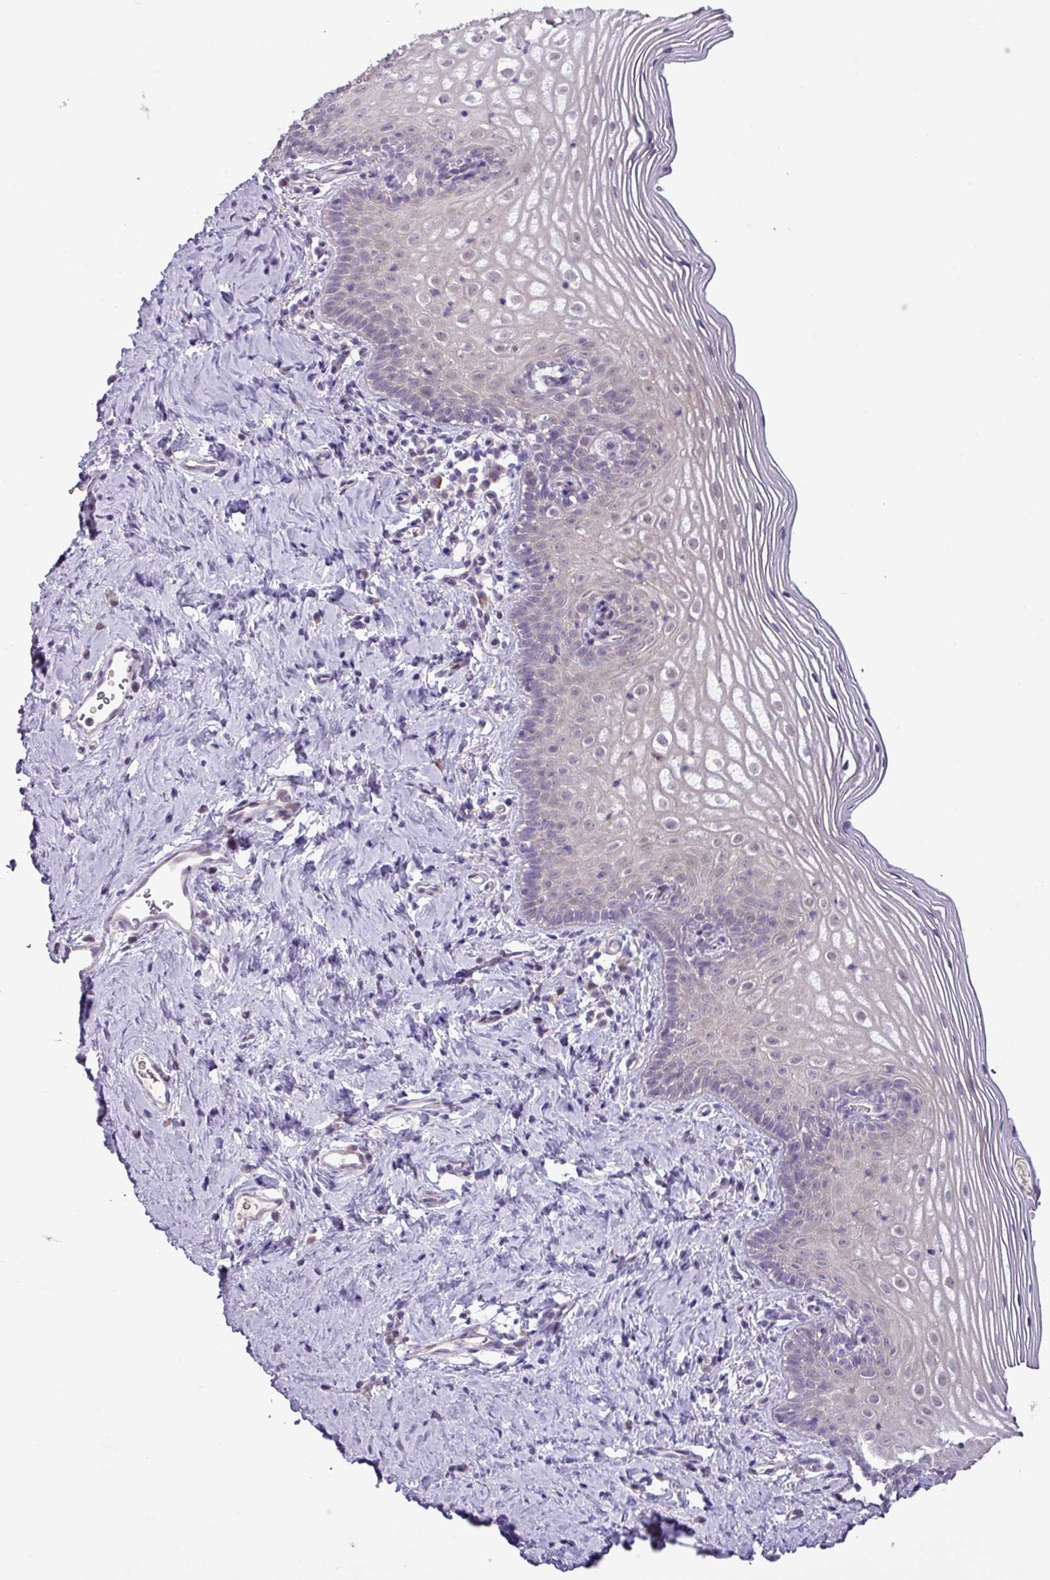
{"staining": {"intensity": "moderate", "quantity": ">75%", "location": "cytoplasmic/membranous,nuclear"}, "tissue": "cervix", "cell_type": "Glandular cells", "image_type": "normal", "snomed": [{"axis": "morphology", "description": "Normal tissue, NOS"}, {"axis": "topography", "description": "Cervix"}], "caption": "IHC photomicrograph of unremarkable cervix stained for a protein (brown), which shows medium levels of moderate cytoplasmic/membranous,nuclear staining in about >75% of glandular cells.", "gene": "RIPPLY1", "patient": {"sex": "female", "age": 44}}